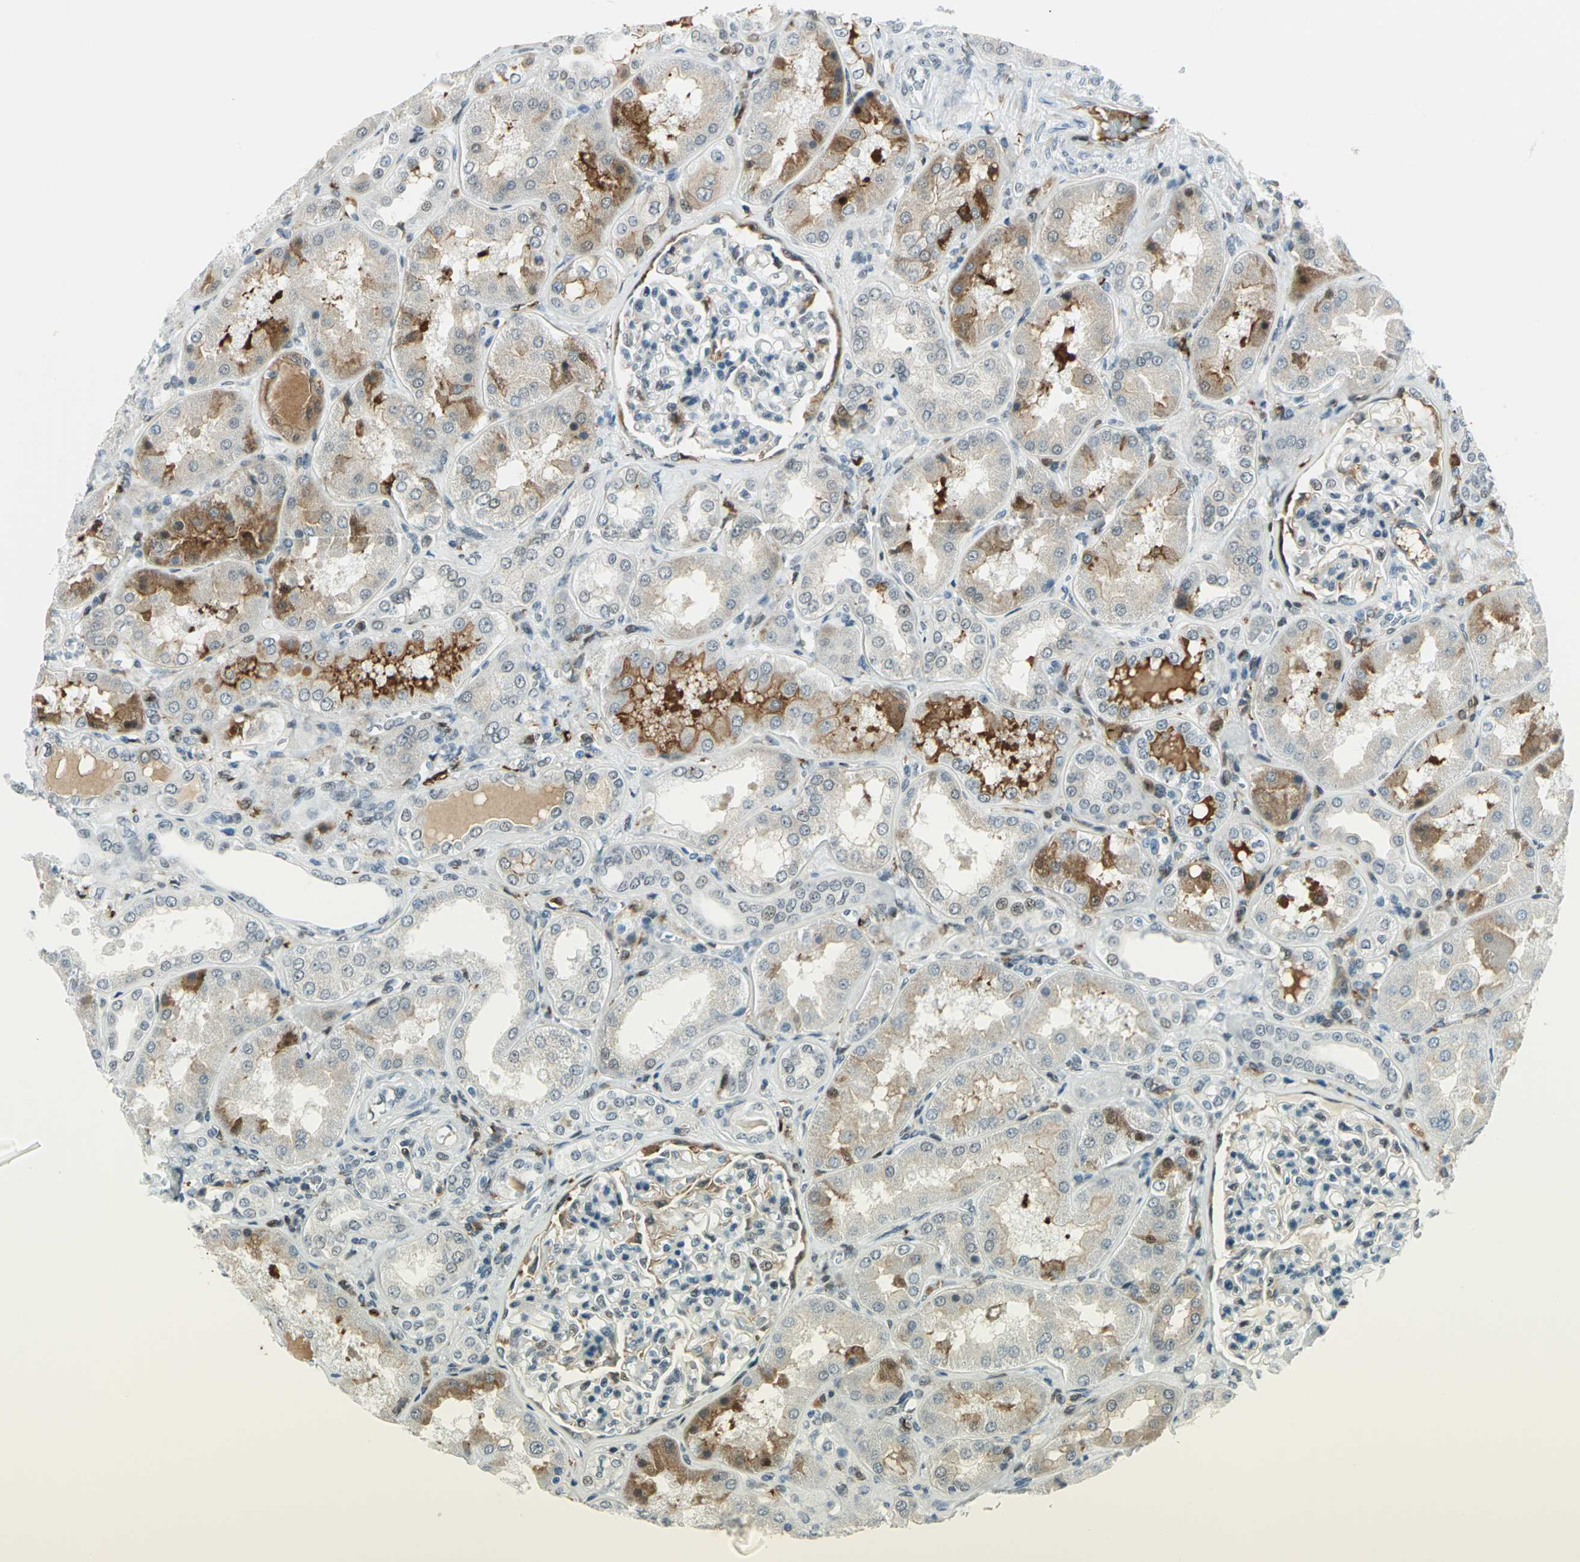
{"staining": {"intensity": "negative", "quantity": "none", "location": "none"}, "tissue": "kidney", "cell_type": "Cells in glomeruli", "image_type": "normal", "snomed": [{"axis": "morphology", "description": "Normal tissue, NOS"}, {"axis": "topography", "description": "Kidney"}], "caption": "Human kidney stained for a protein using IHC demonstrates no positivity in cells in glomeruli.", "gene": "MTMR10", "patient": {"sex": "female", "age": 56}}